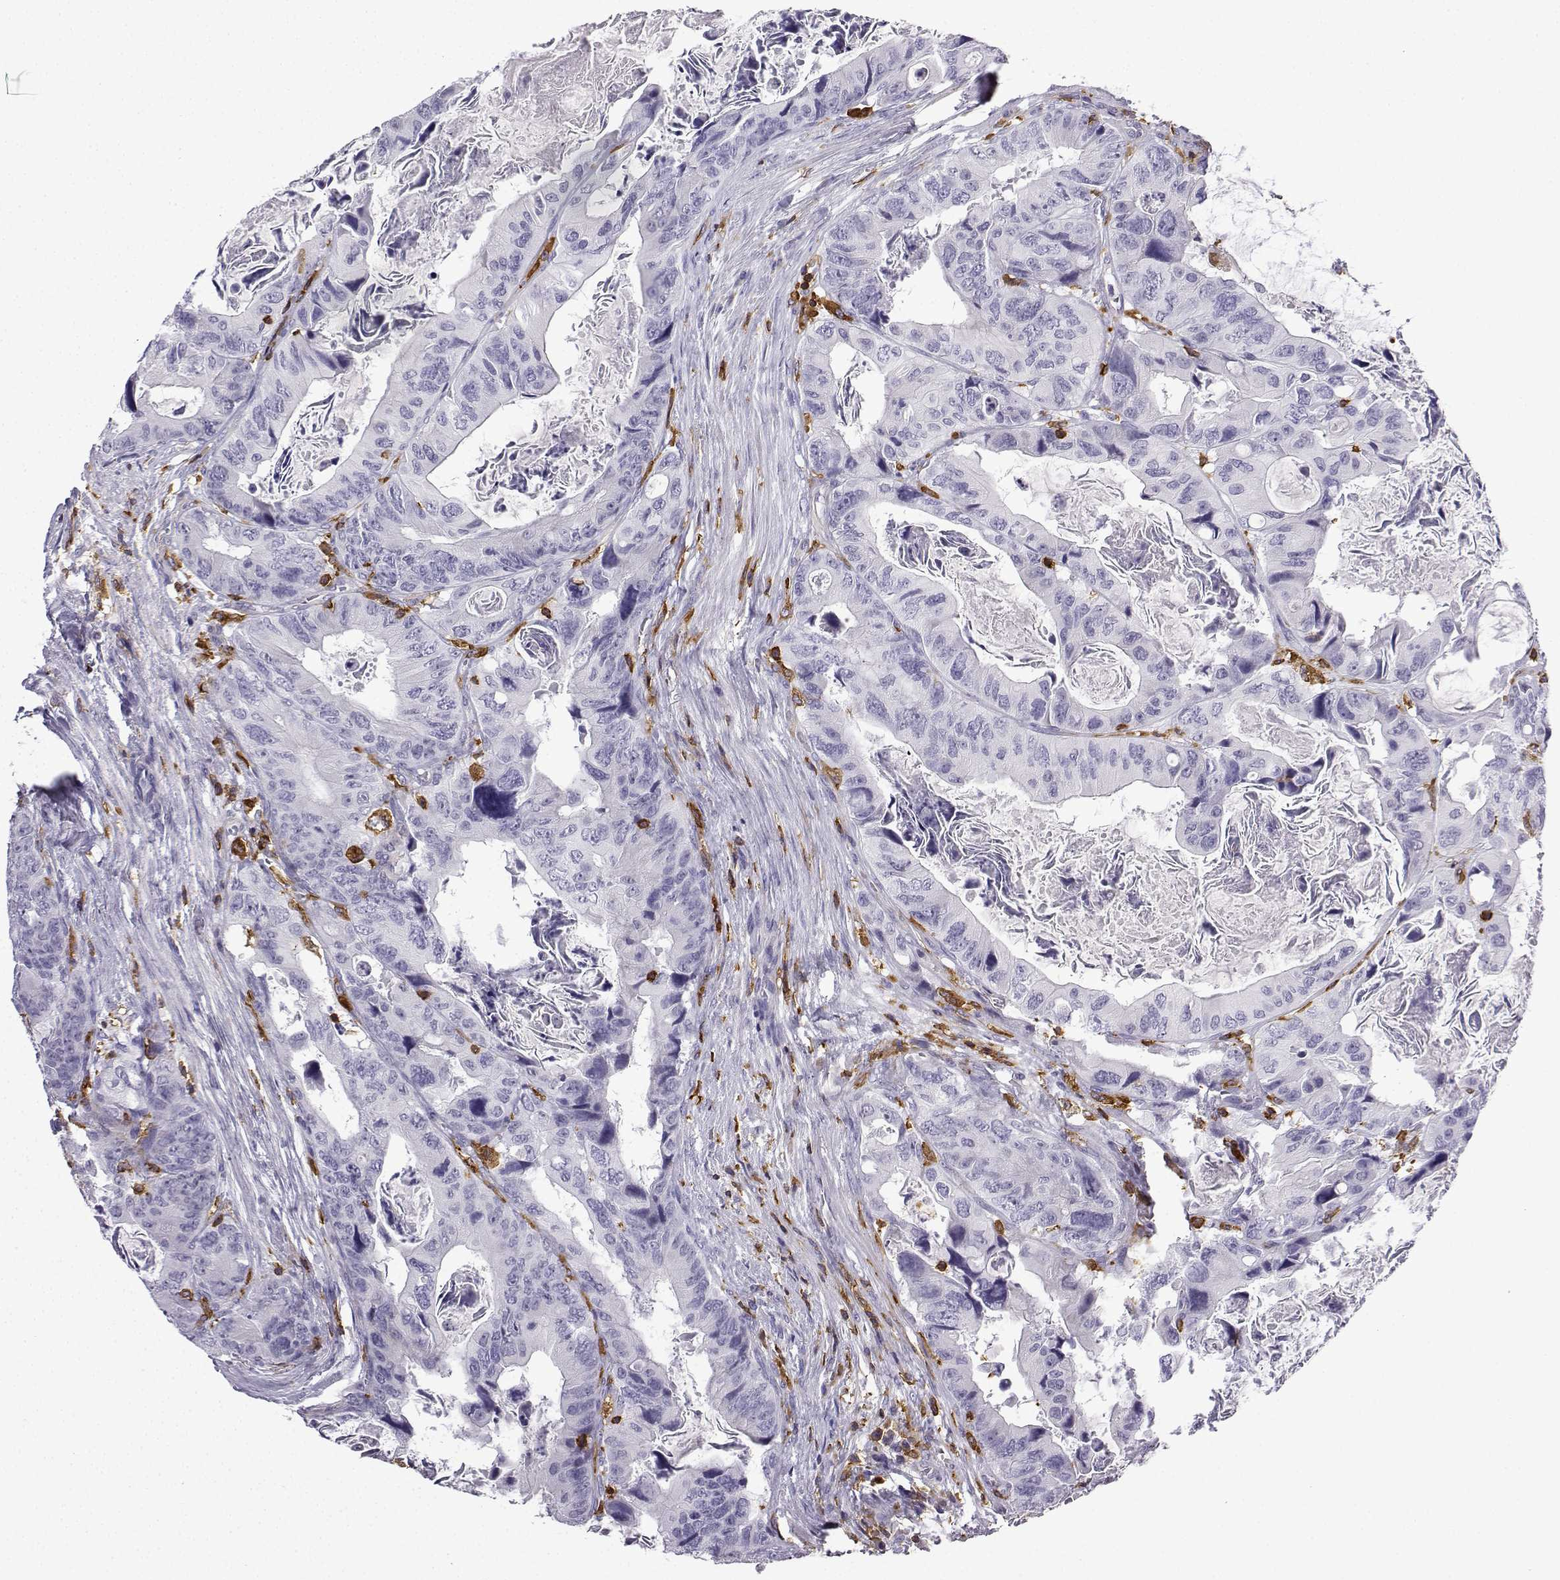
{"staining": {"intensity": "negative", "quantity": "none", "location": "none"}, "tissue": "colorectal cancer", "cell_type": "Tumor cells", "image_type": "cancer", "snomed": [{"axis": "morphology", "description": "Adenocarcinoma, NOS"}, {"axis": "topography", "description": "Rectum"}], "caption": "Tumor cells show no significant positivity in adenocarcinoma (colorectal). (DAB immunohistochemistry (IHC), high magnification).", "gene": "DOCK10", "patient": {"sex": "male", "age": 64}}